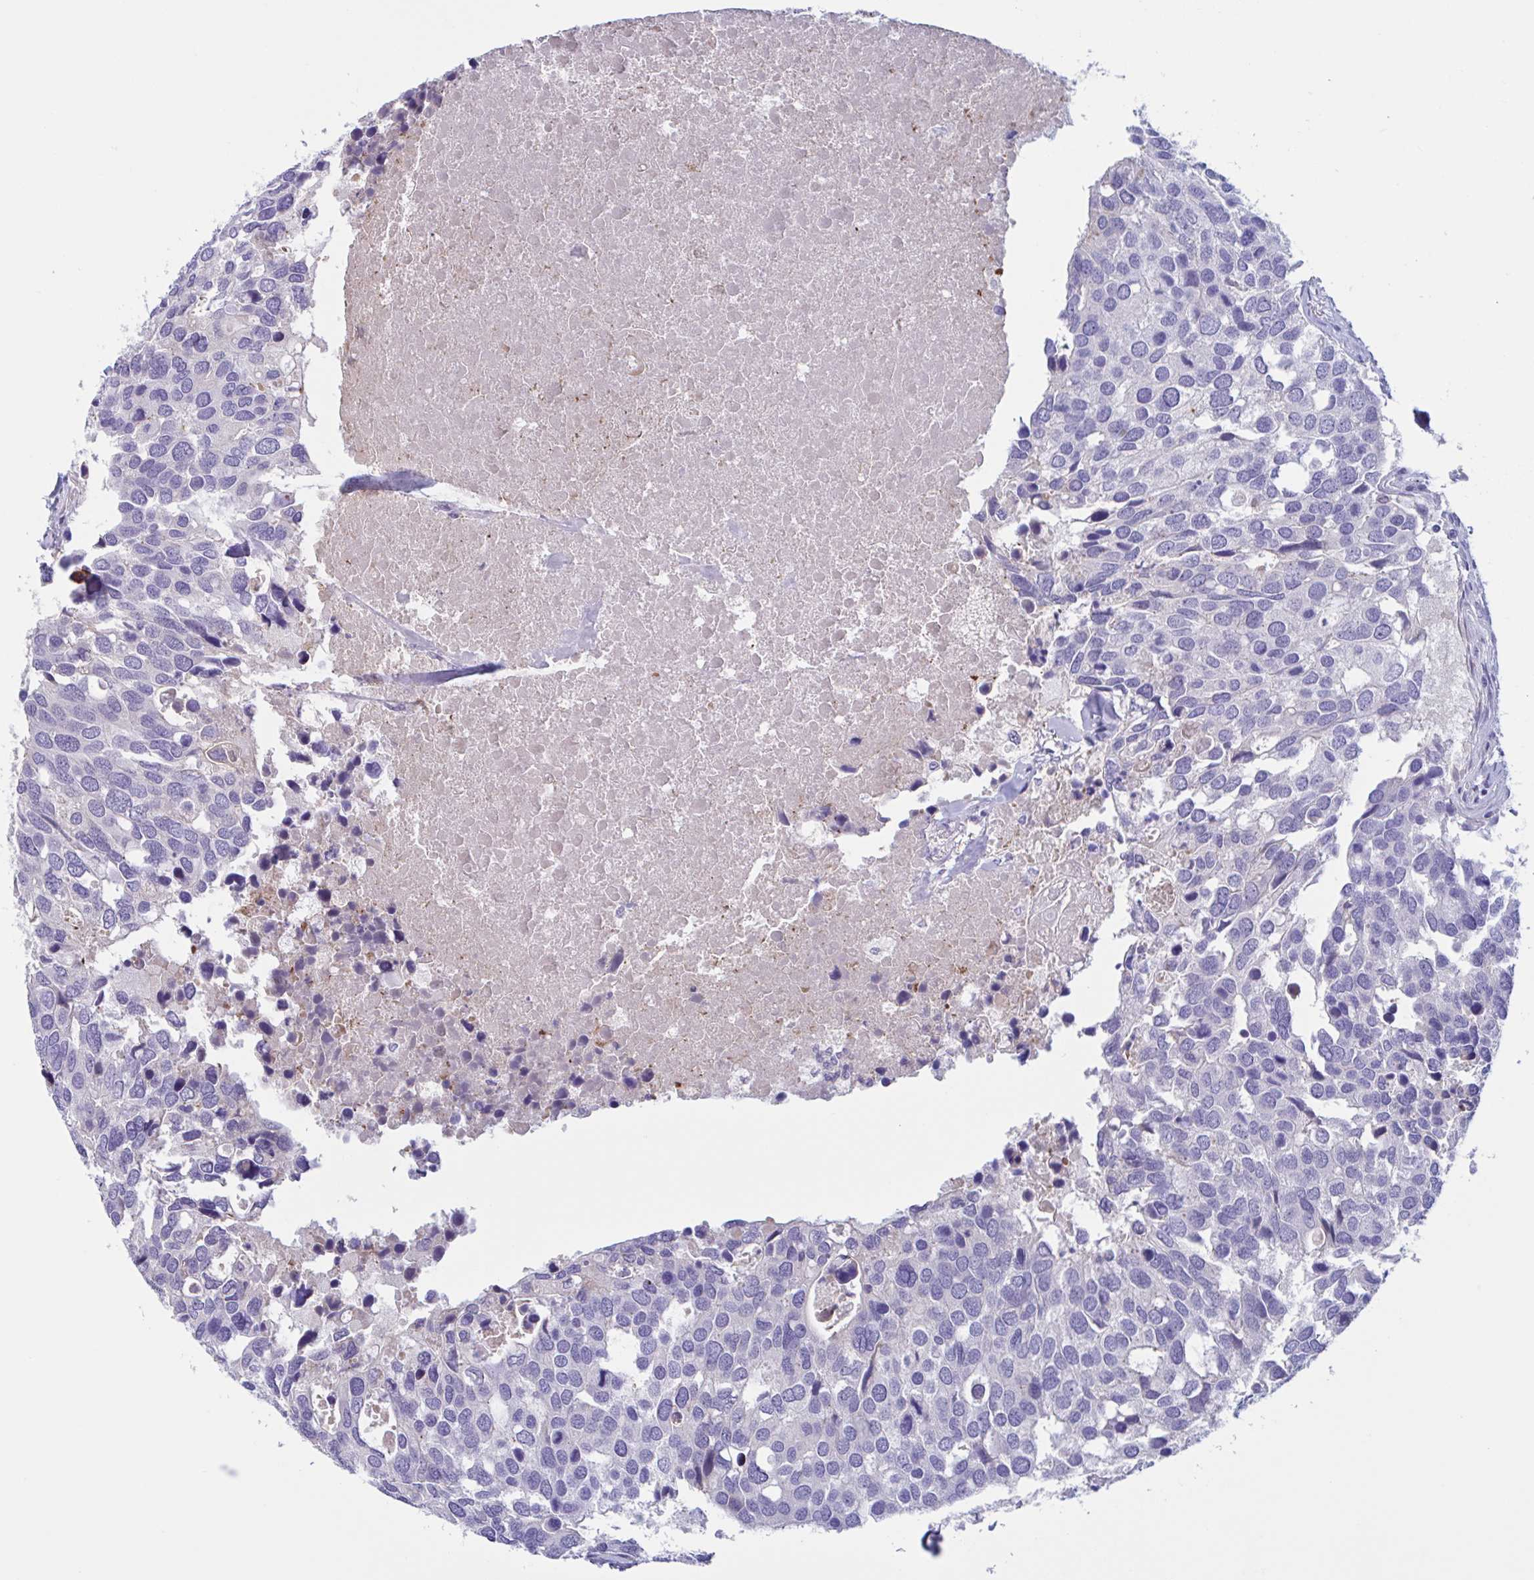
{"staining": {"intensity": "negative", "quantity": "none", "location": "none"}, "tissue": "breast cancer", "cell_type": "Tumor cells", "image_type": "cancer", "snomed": [{"axis": "morphology", "description": "Duct carcinoma"}, {"axis": "topography", "description": "Breast"}], "caption": "High power microscopy histopathology image of an IHC photomicrograph of breast cancer (invasive ductal carcinoma), revealing no significant staining in tumor cells.", "gene": "MS4A14", "patient": {"sex": "female", "age": 83}}